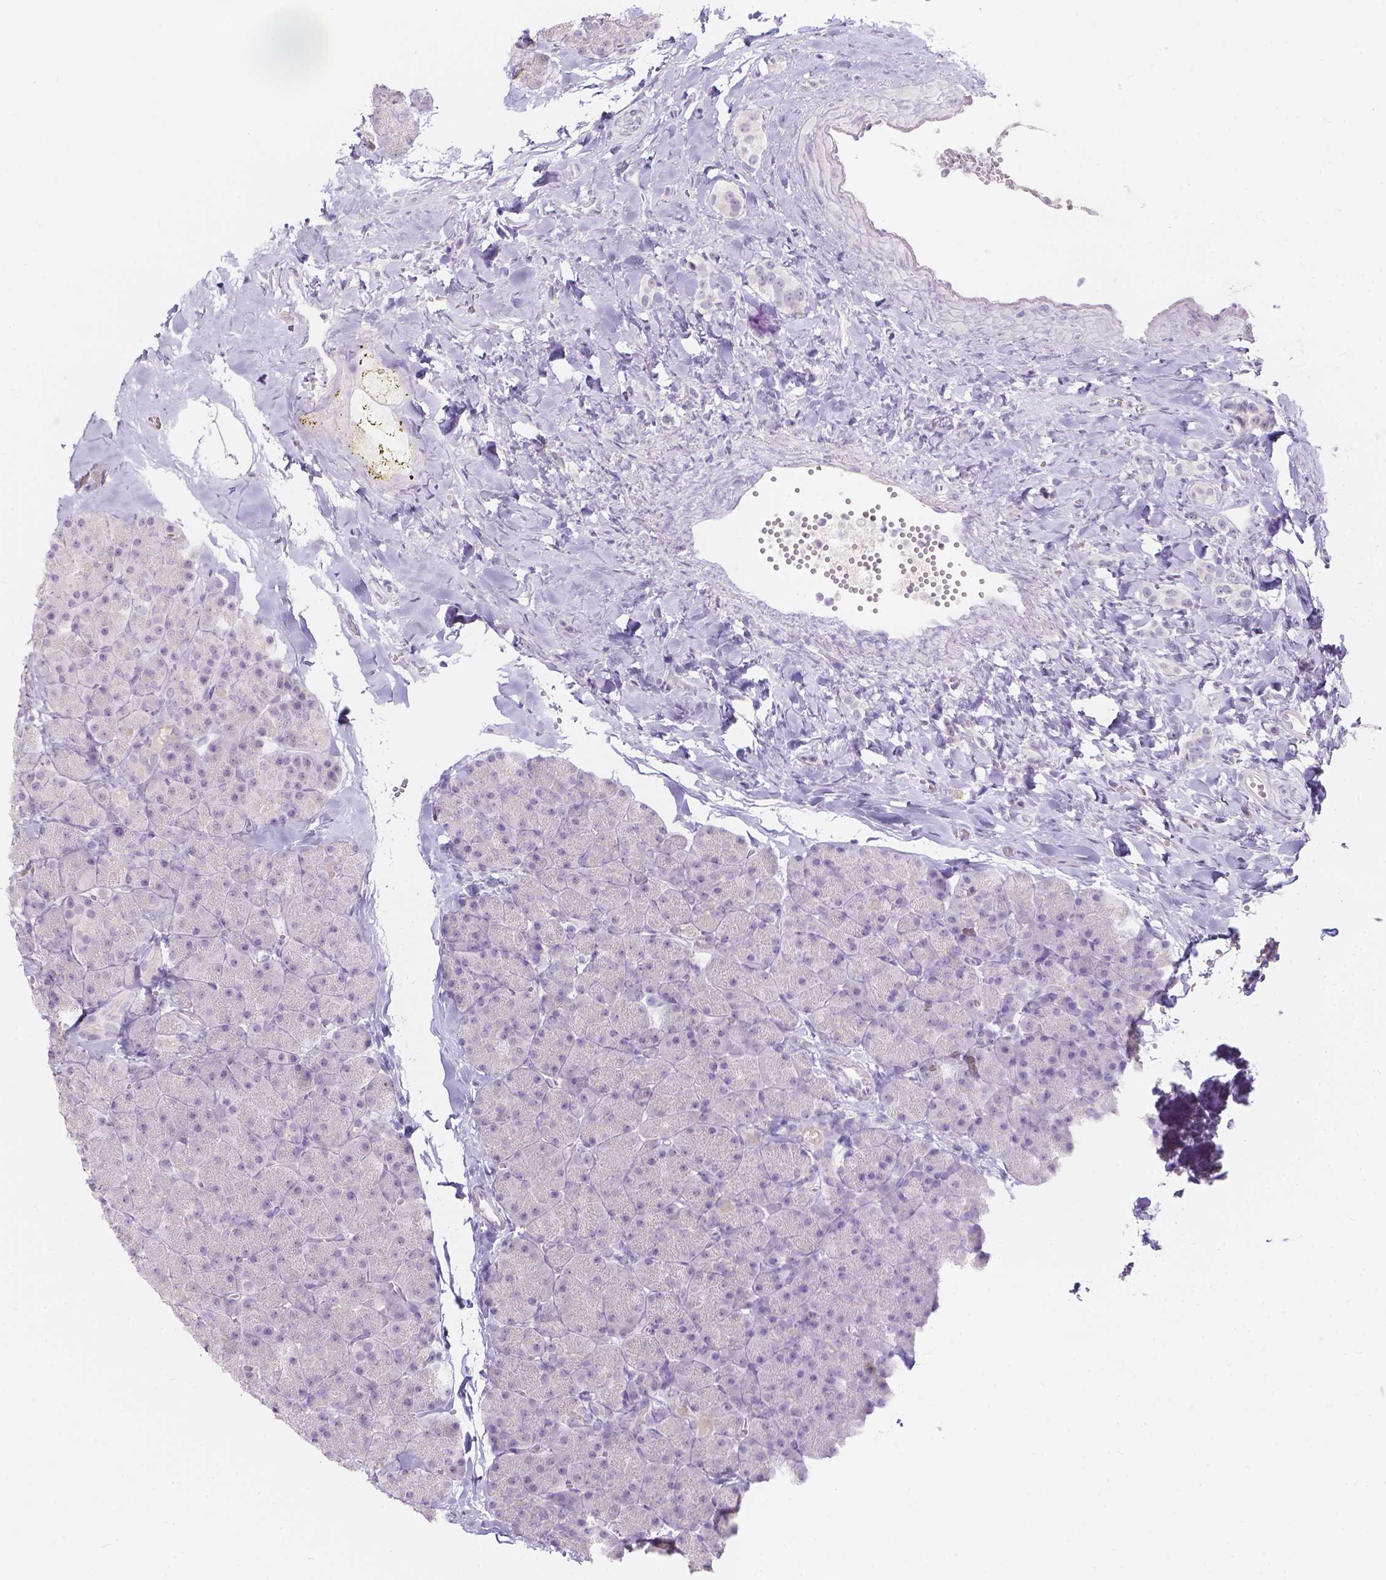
{"staining": {"intensity": "negative", "quantity": "none", "location": "none"}, "tissue": "carcinoid", "cell_type": "Tumor cells", "image_type": "cancer", "snomed": [{"axis": "morphology", "description": "Normal tissue, NOS"}, {"axis": "morphology", "description": "Carcinoid, malignant, NOS"}, {"axis": "topography", "description": "Pancreas"}], "caption": "This micrograph is of carcinoid stained with immunohistochemistry (IHC) to label a protein in brown with the nuclei are counter-stained blue. There is no staining in tumor cells. The staining is performed using DAB brown chromogen with nuclei counter-stained in using hematoxylin.", "gene": "HTN3", "patient": {"sex": "male", "age": 36}}